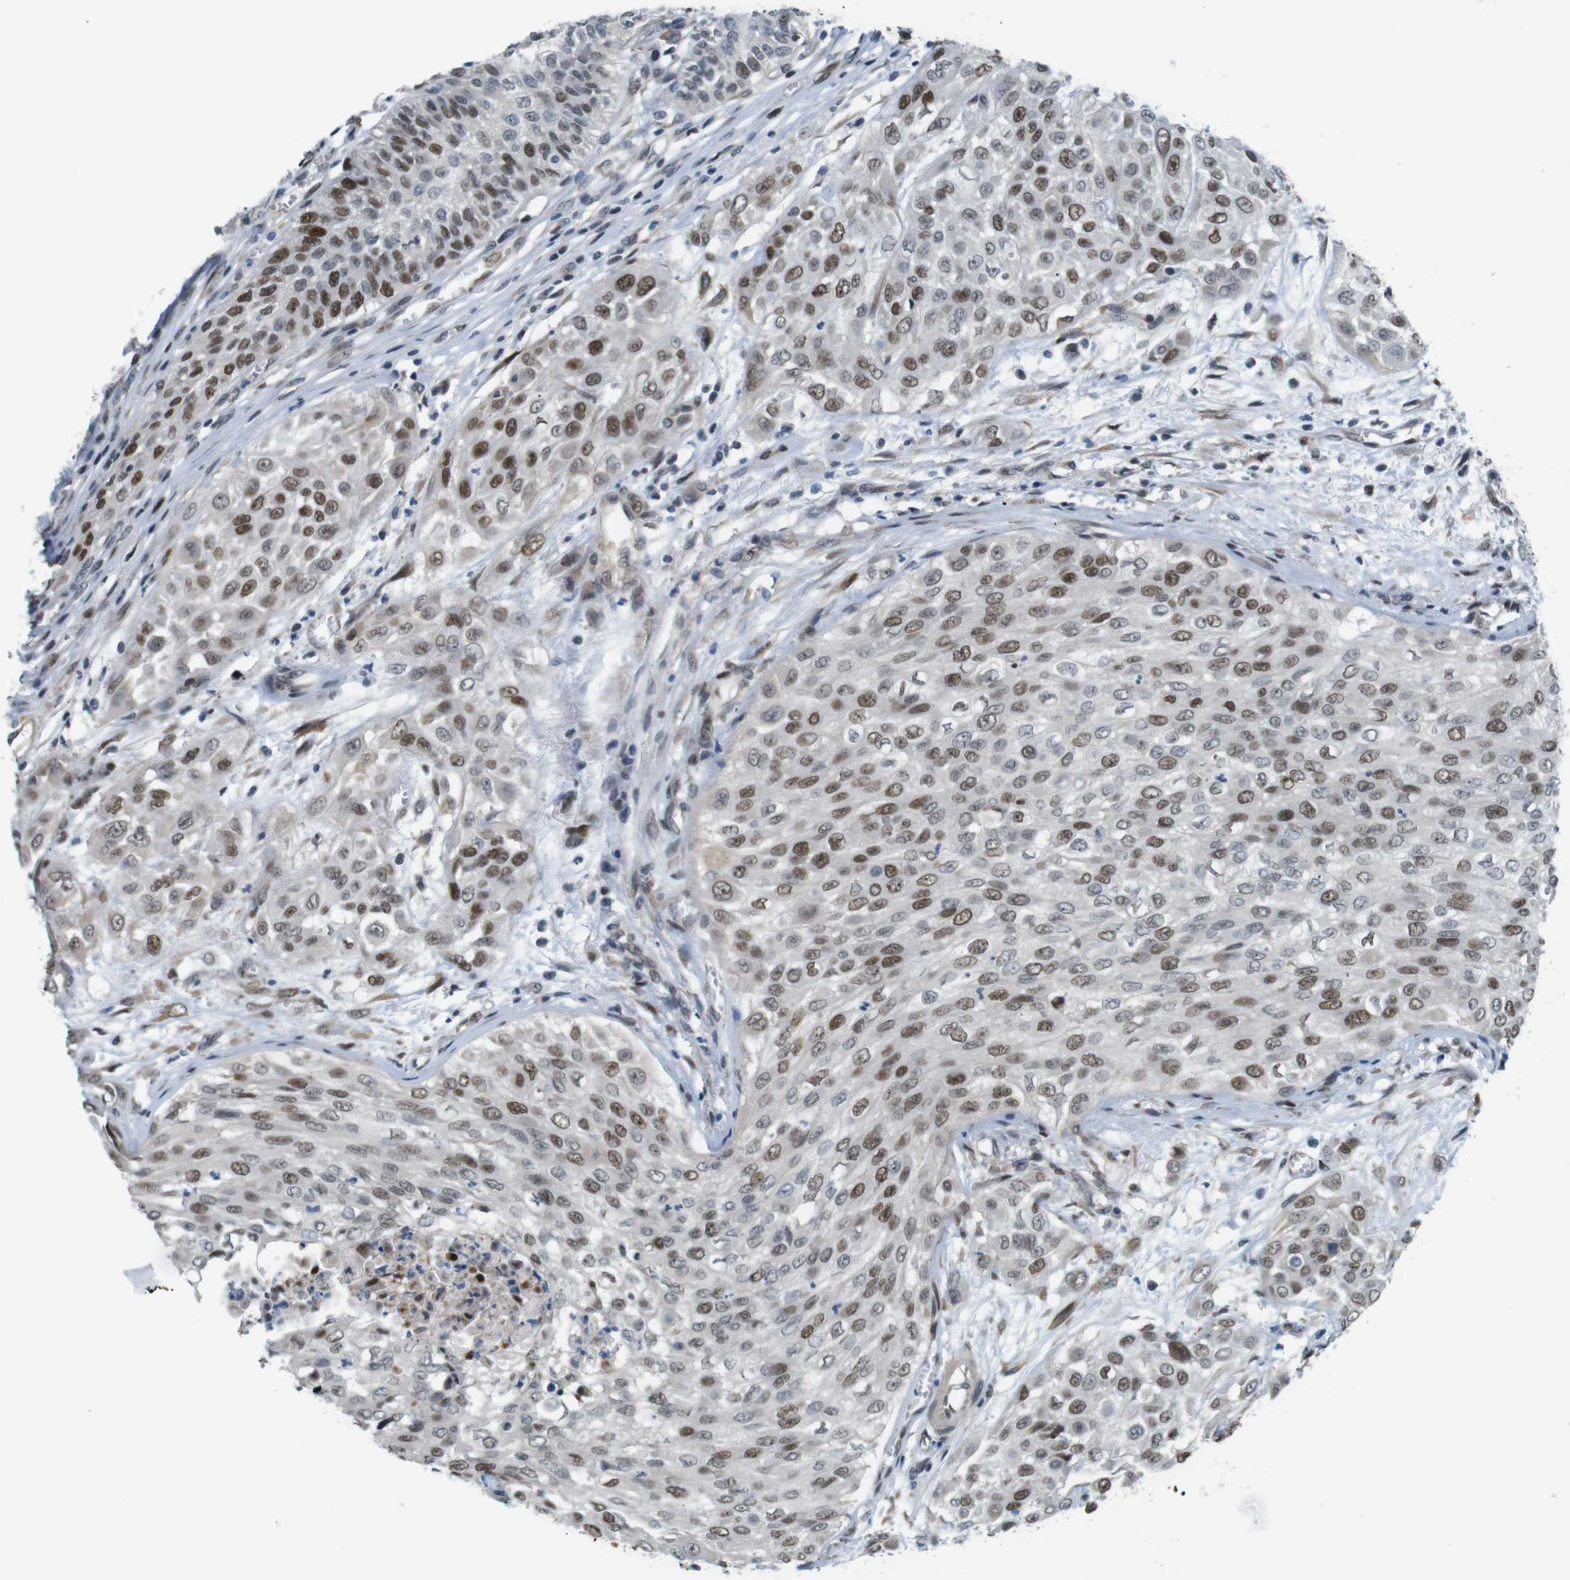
{"staining": {"intensity": "moderate", "quantity": ">75%", "location": "nuclear"}, "tissue": "urothelial cancer", "cell_type": "Tumor cells", "image_type": "cancer", "snomed": [{"axis": "morphology", "description": "Urothelial carcinoma, High grade"}, {"axis": "topography", "description": "Urinary bladder"}], "caption": "Protein expression analysis of high-grade urothelial carcinoma displays moderate nuclear expression in approximately >75% of tumor cells. The staining is performed using DAB (3,3'-diaminobenzidine) brown chromogen to label protein expression. The nuclei are counter-stained blue using hematoxylin.", "gene": "SMCO2", "patient": {"sex": "male", "age": 57}}